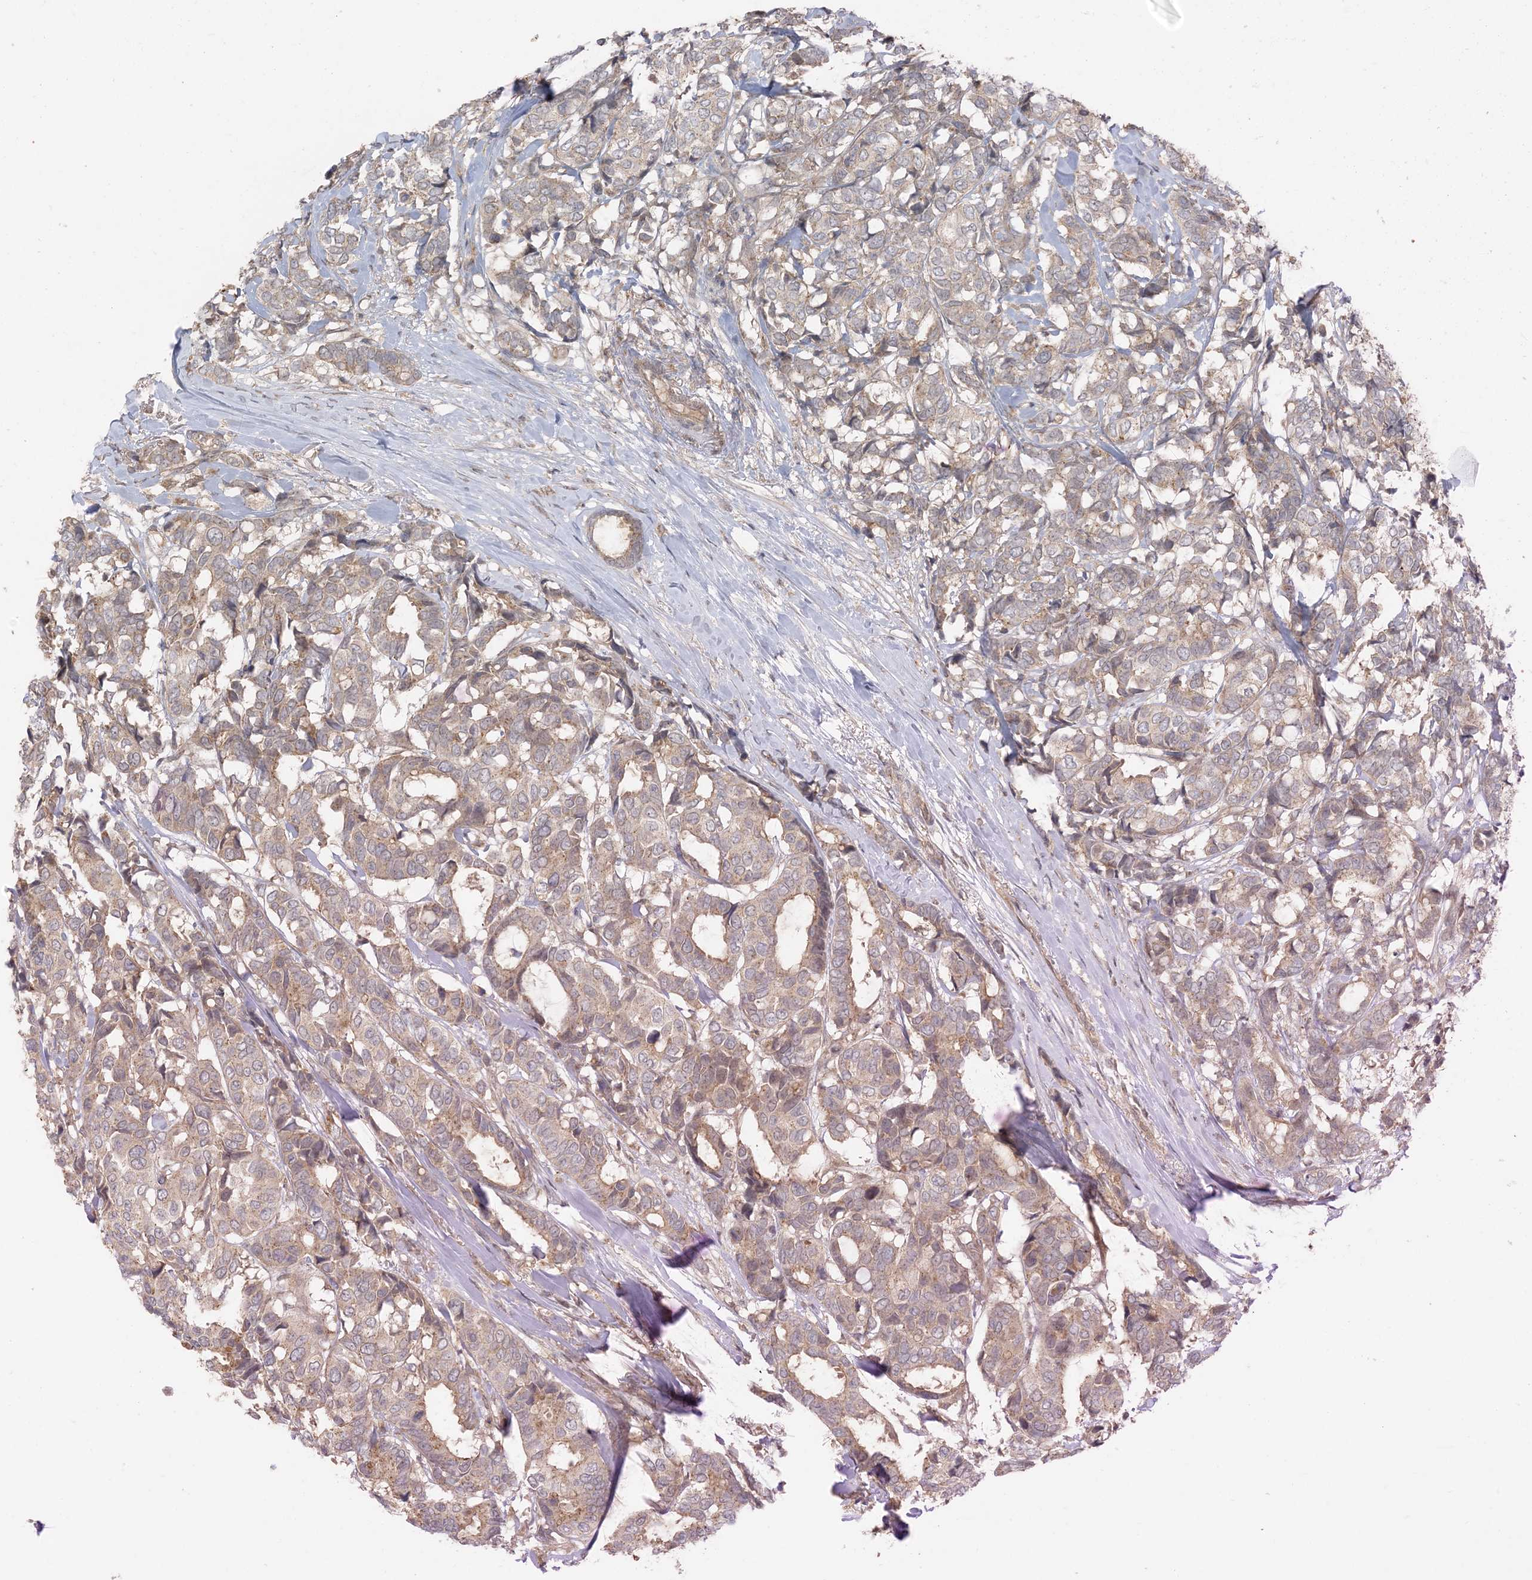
{"staining": {"intensity": "moderate", "quantity": "25%-75%", "location": "cytoplasmic/membranous"}, "tissue": "breast cancer", "cell_type": "Tumor cells", "image_type": "cancer", "snomed": [{"axis": "morphology", "description": "Duct carcinoma"}, {"axis": "topography", "description": "Breast"}], "caption": "Immunohistochemical staining of human infiltrating ductal carcinoma (breast) exhibits medium levels of moderate cytoplasmic/membranous expression in approximately 25%-75% of tumor cells. The protein of interest is shown in brown color, while the nuclei are stained blue.", "gene": "OBI1", "patient": {"sex": "female", "age": 87}}